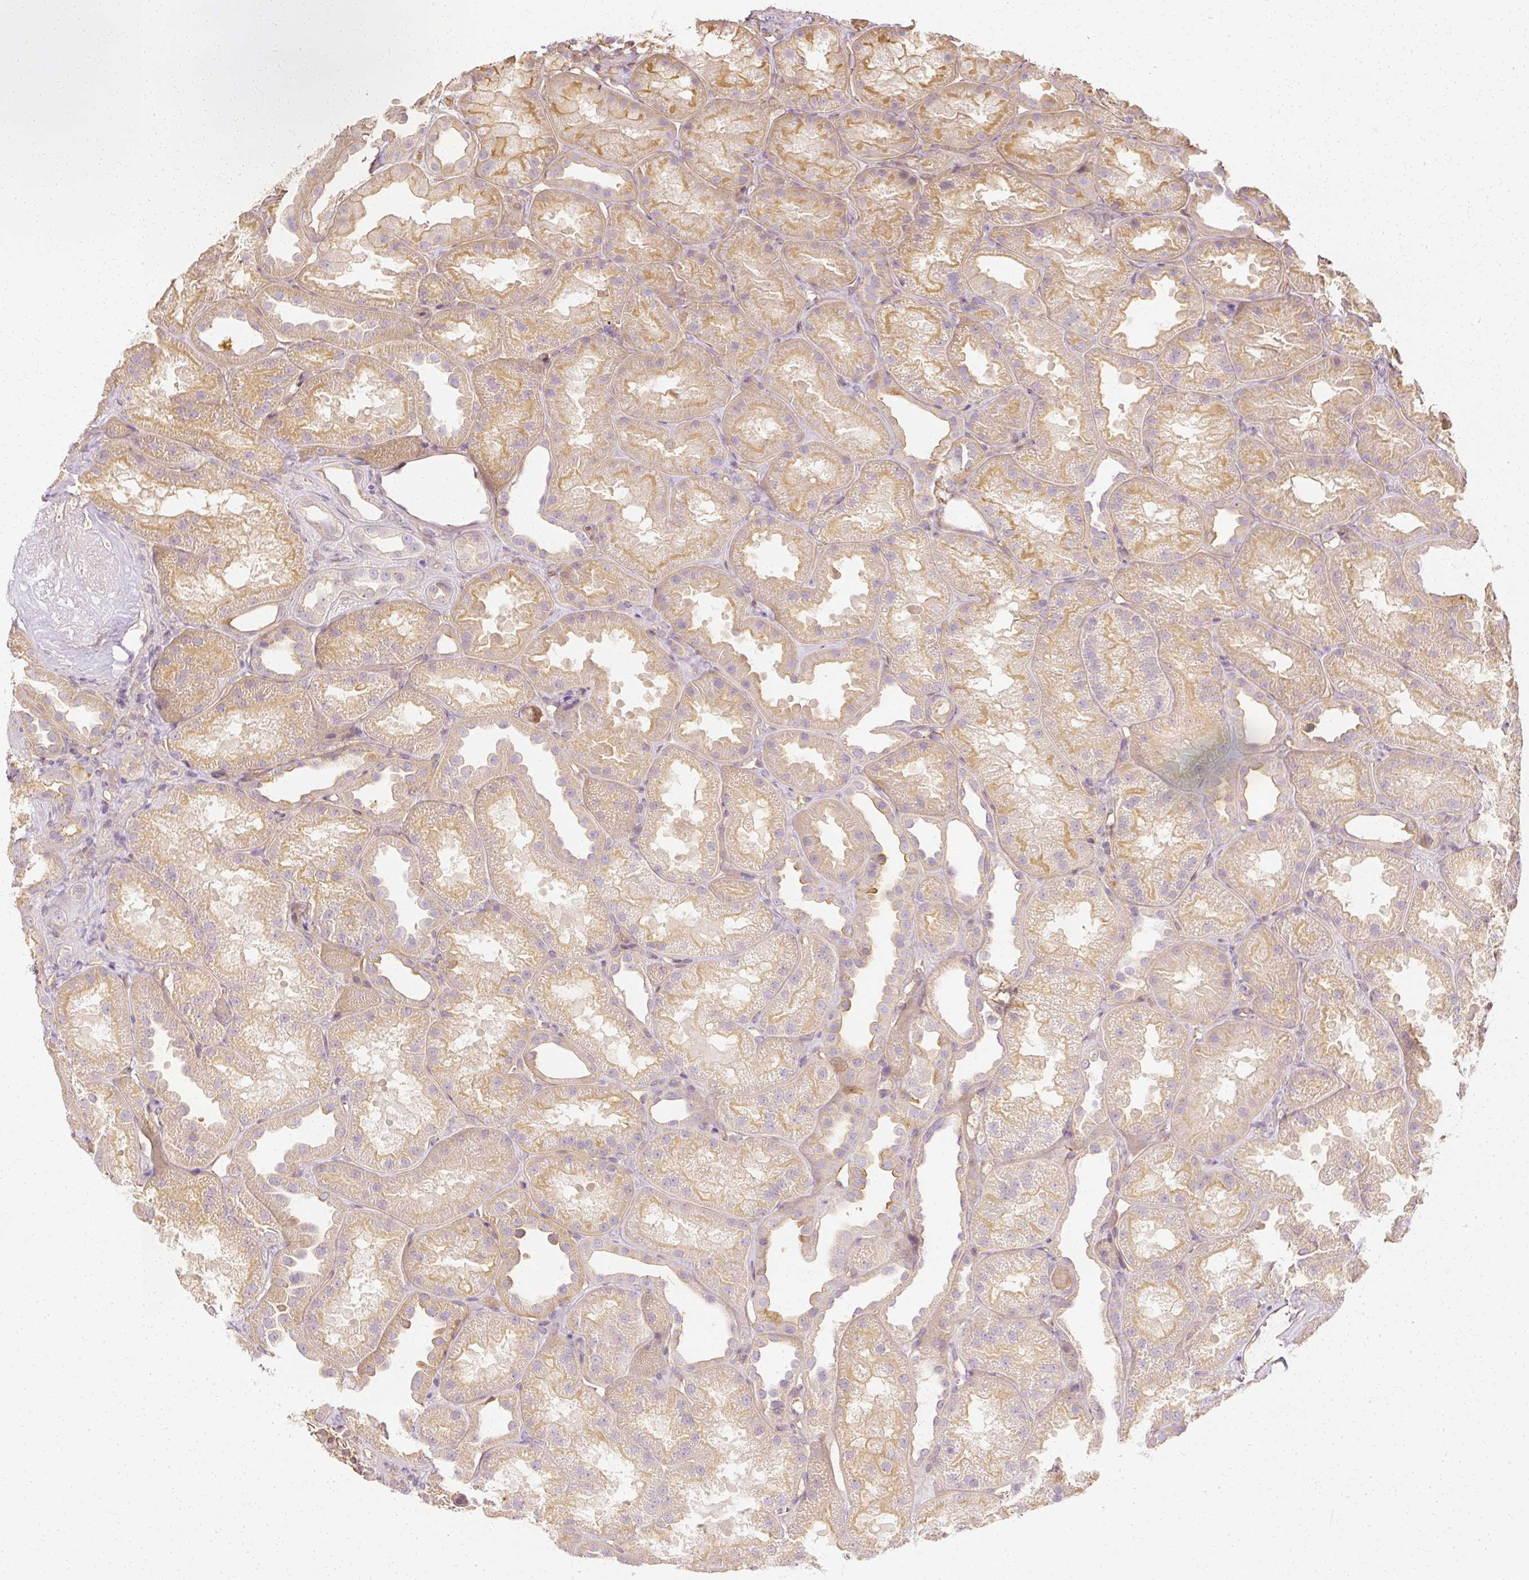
{"staining": {"intensity": "weak", "quantity": "25%-75%", "location": "cytoplasmic/membranous"}, "tissue": "kidney", "cell_type": "Cells in glomeruli", "image_type": "normal", "snomed": [{"axis": "morphology", "description": "Normal tissue, NOS"}, {"axis": "topography", "description": "Kidney"}], "caption": "Immunohistochemistry micrograph of benign kidney stained for a protein (brown), which demonstrates low levels of weak cytoplasmic/membranous staining in about 25%-75% of cells in glomeruli.", "gene": "GNAQ", "patient": {"sex": "male", "age": 61}}